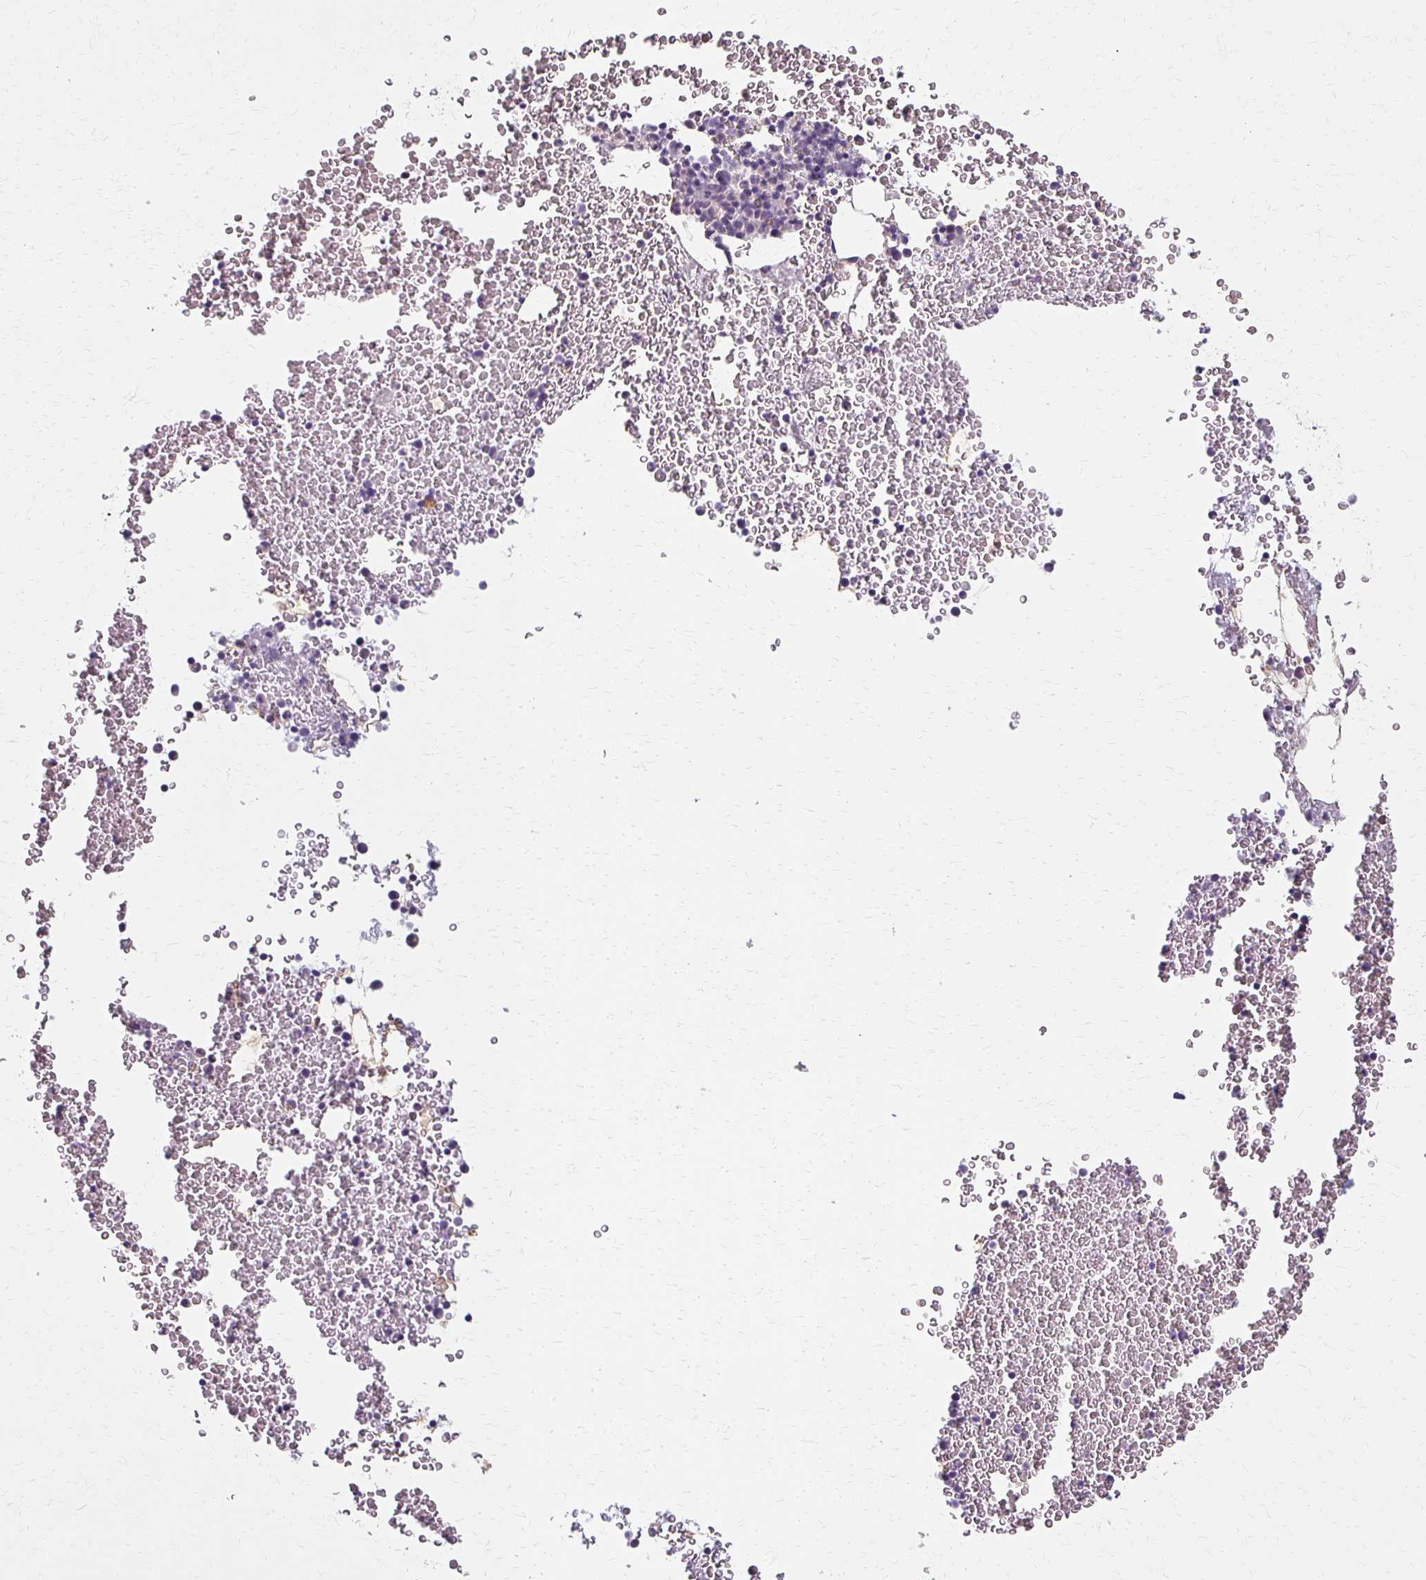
{"staining": {"intensity": "negative", "quantity": "none", "location": "none"}, "tissue": "bone marrow", "cell_type": "Hematopoietic cells", "image_type": "normal", "snomed": [{"axis": "morphology", "description": "Normal tissue, NOS"}, {"axis": "topography", "description": "Bone marrow"}], "caption": "IHC micrograph of benign bone marrow: bone marrow stained with DAB reveals no significant protein expression in hematopoietic cells.", "gene": "BBS12", "patient": {"sex": "female", "age": 26}}